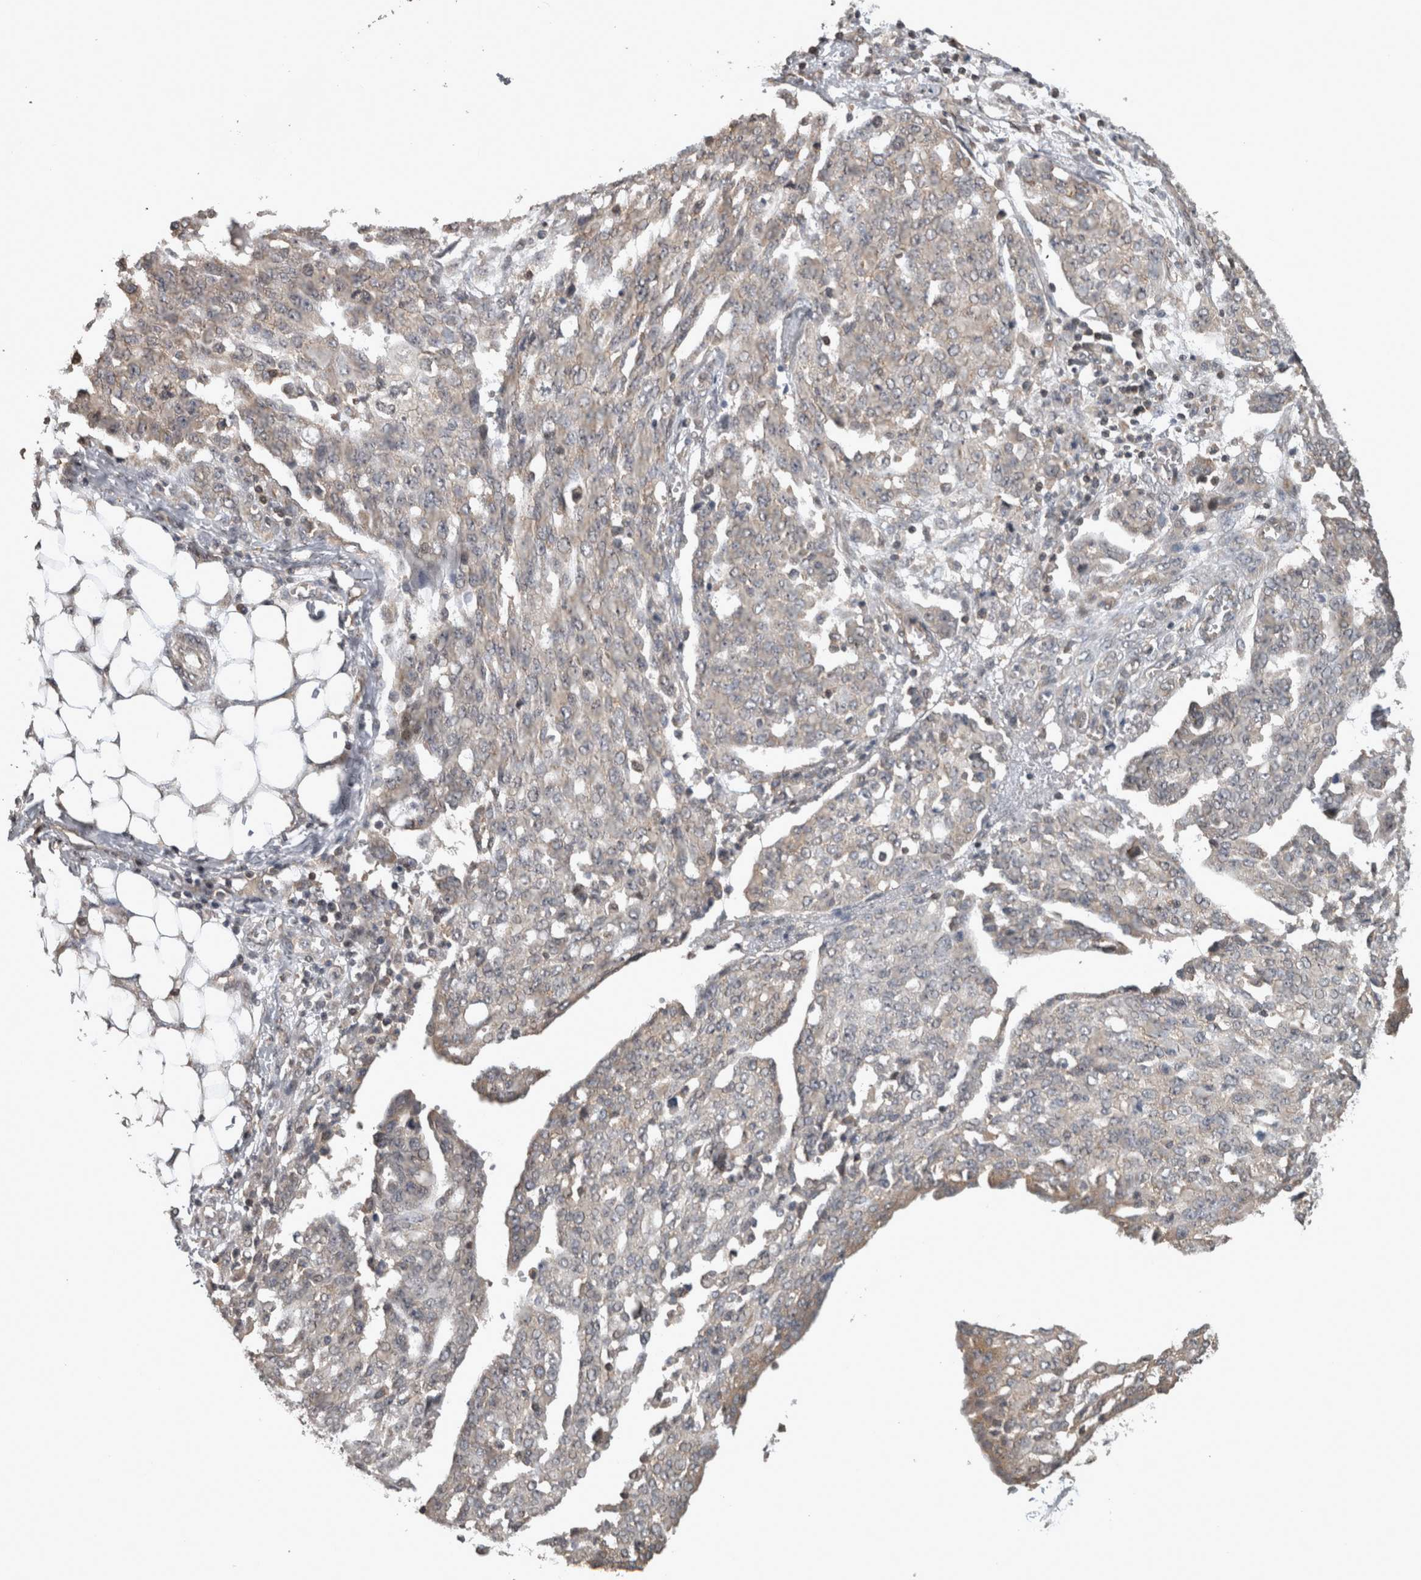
{"staining": {"intensity": "negative", "quantity": "none", "location": "none"}, "tissue": "ovarian cancer", "cell_type": "Tumor cells", "image_type": "cancer", "snomed": [{"axis": "morphology", "description": "Cystadenocarcinoma, serous, NOS"}, {"axis": "topography", "description": "Soft tissue"}, {"axis": "topography", "description": "Ovary"}], "caption": "IHC image of neoplastic tissue: human ovarian serous cystadenocarcinoma stained with DAB (3,3'-diaminobenzidine) shows no significant protein positivity in tumor cells.", "gene": "ATXN2", "patient": {"sex": "female", "age": 57}}